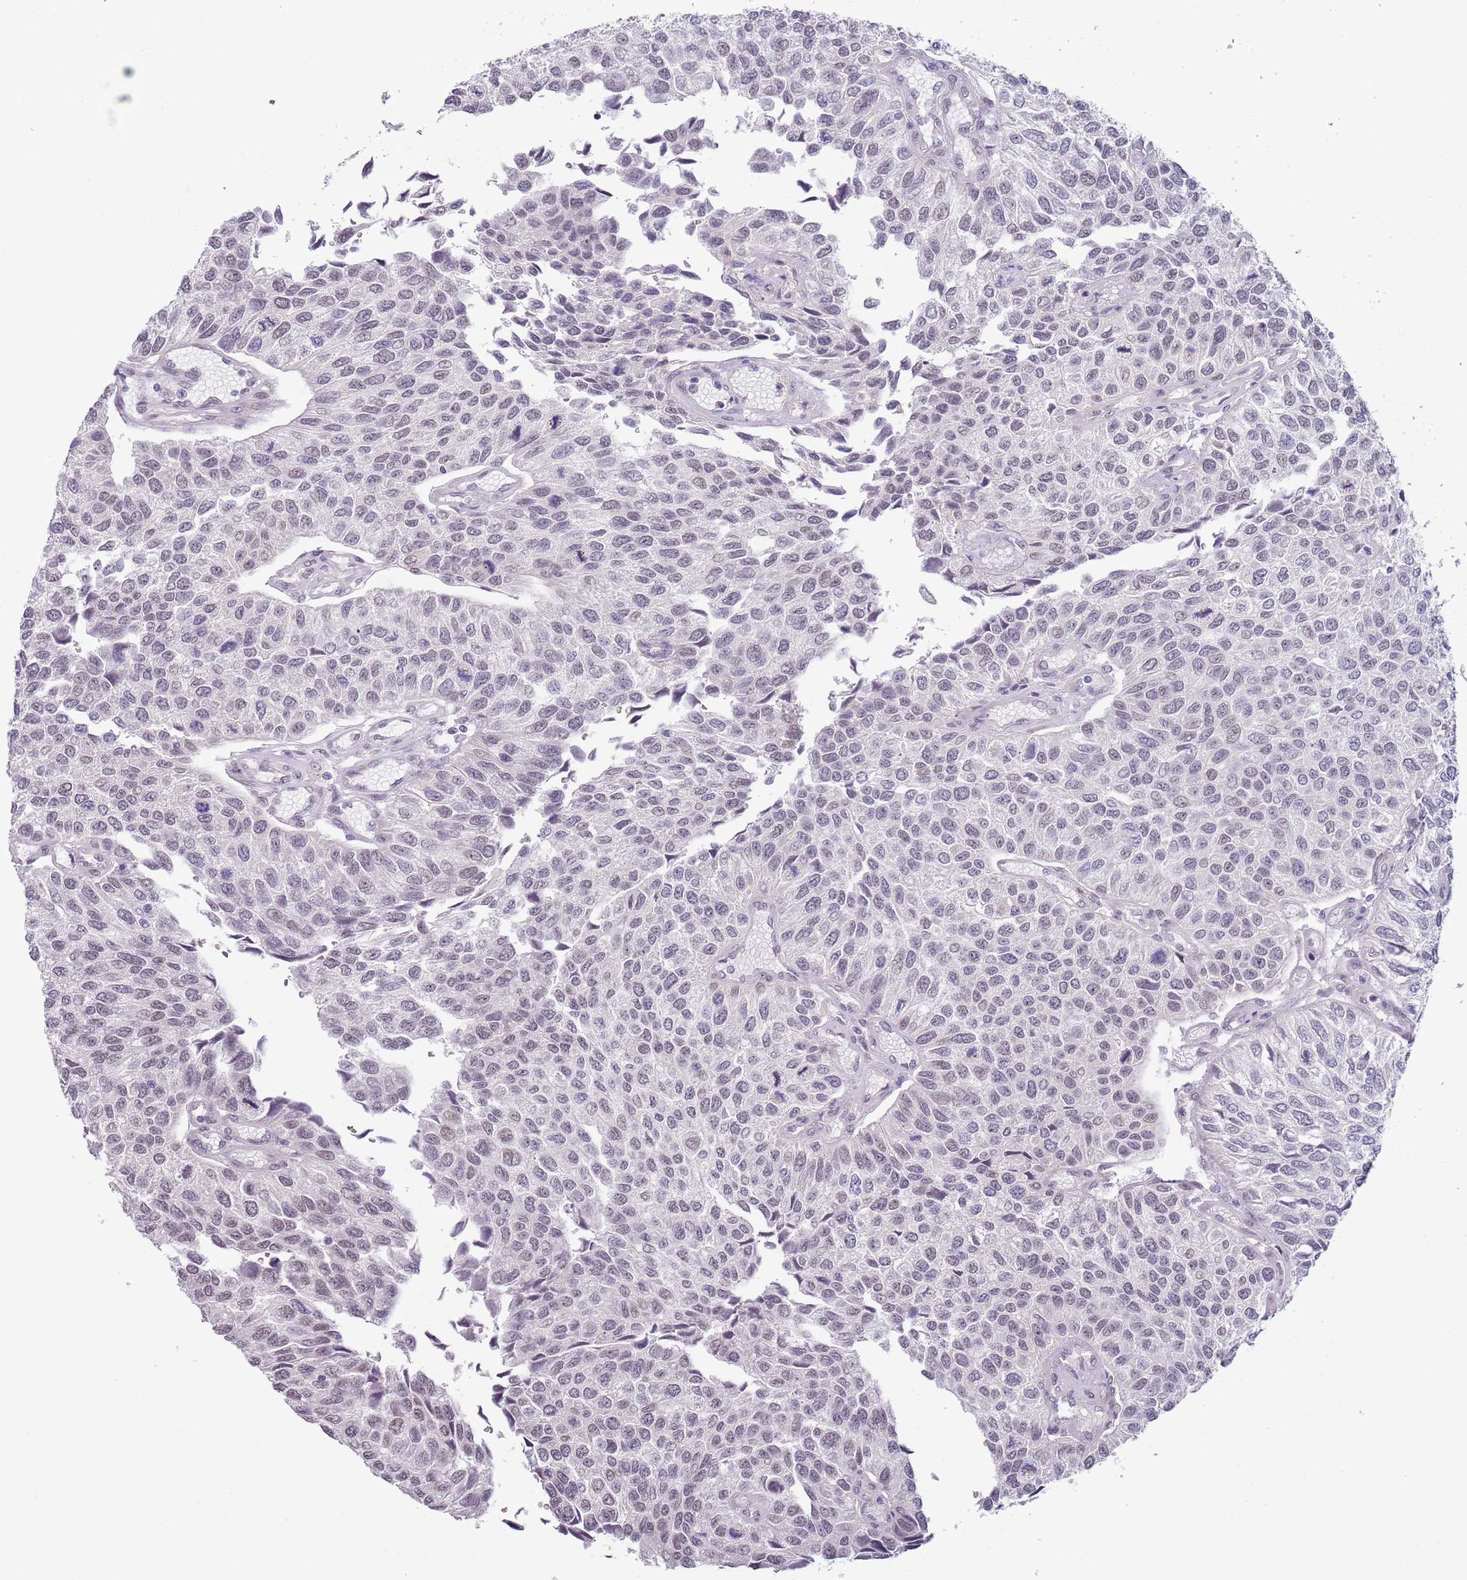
{"staining": {"intensity": "negative", "quantity": "none", "location": "none"}, "tissue": "urothelial cancer", "cell_type": "Tumor cells", "image_type": "cancer", "snomed": [{"axis": "morphology", "description": "Urothelial carcinoma, NOS"}, {"axis": "topography", "description": "Urinary bladder"}], "caption": "High power microscopy photomicrograph of an IHC photomicrograph of urothelial cancer, revealing no significant positivity in tumor cells.", "gene": "NBPF3", "patient": {"sex": "male", "age": 55}}